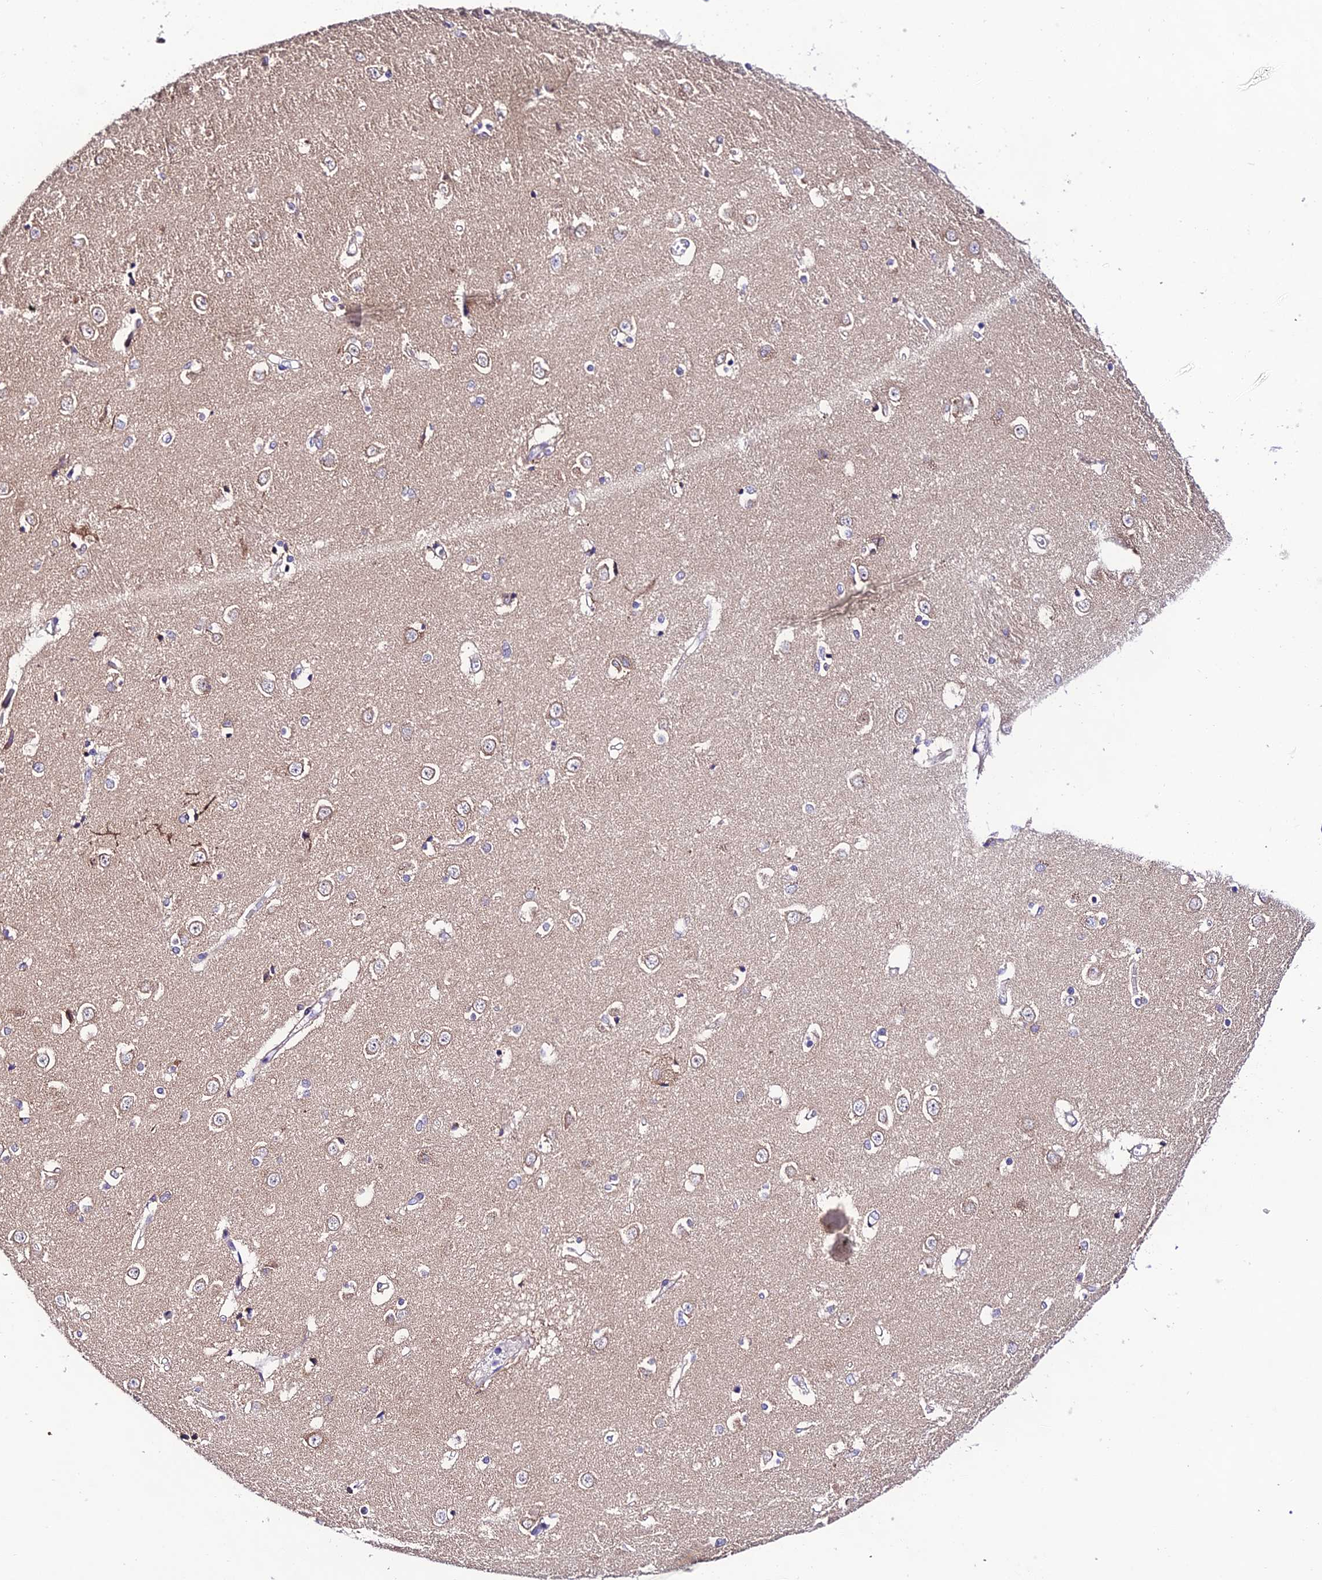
{"staining": {"intensity": "weak", "quantity": "25%-75%", "location": "cytoplasmic/membranous"}, "tissue": "caudate", "cell_type": "Glial cells", "image_type": "normal", "snomed": [{"axis": "morphology", "description": "Normal tissue, NOS"}, {"axis": "topography", "description": "Lateral ventricle wall"}], "caption": "This is a histology image of immunohistochemistry staining of unremarkable caudate, which shows weak staining in the cytoplasmic/membranous of glial cells.", "gene": "LACTB2", "patient": {"sex": "male", "age": 37}}